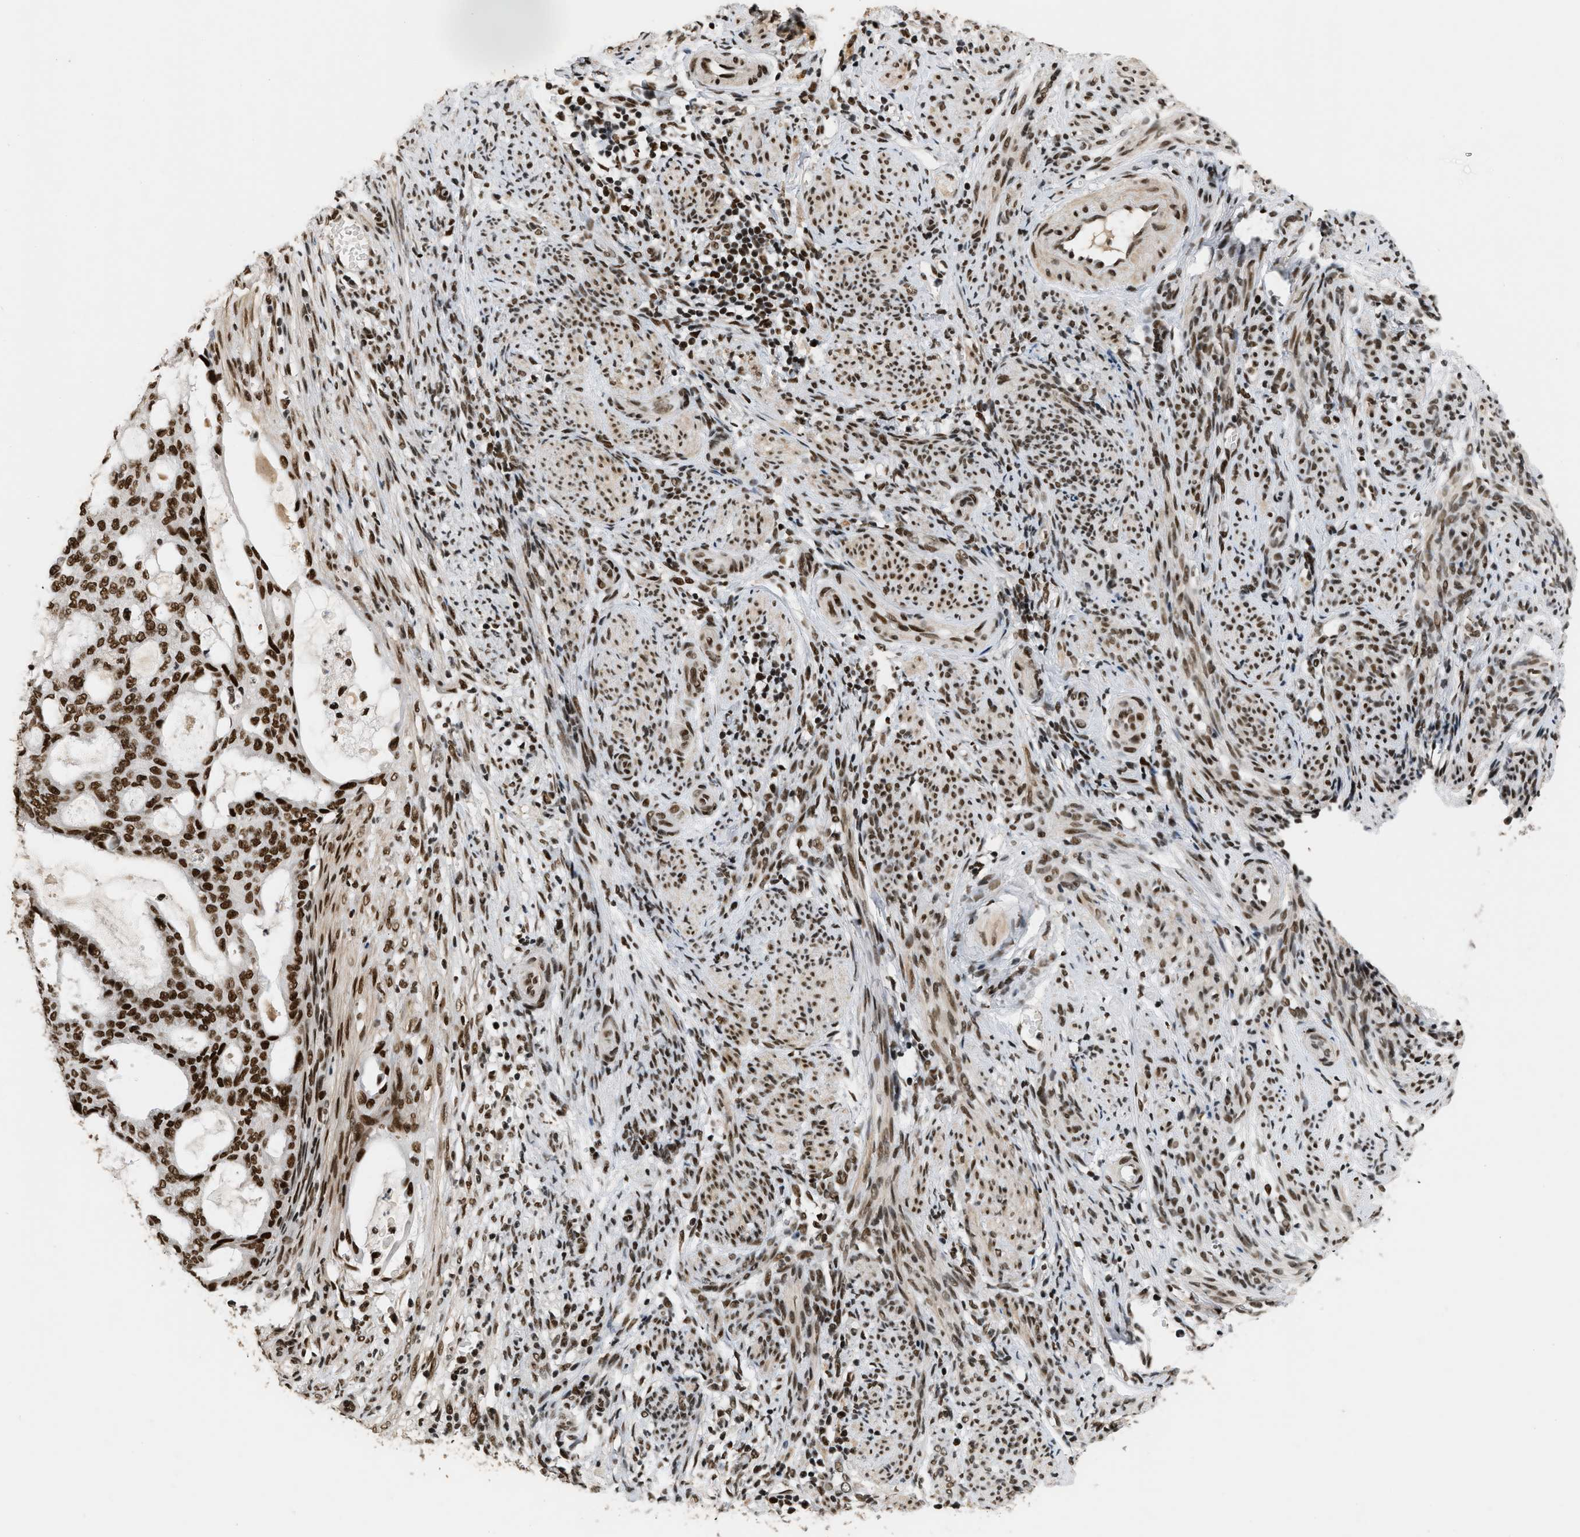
{"staining": {"intensity": "strong", "quantity": ">75%", "location": "nuclear"}, "tissue": "endometrial cancer", "cell_type": "Tumor cells", "image_type": "cancer", "snomed": [{"axis": "morphology", "description": "Adenocarcinoma, NOS"}, {"axis": "topography", "description": "Endometrium"}], "caption": "Strong nuclear protein staining is present in approximately >75% of tumor cells in adenocarcinoma (endometrial).", "gene": "SMARCB1", "patient": {"sex": "female", "age": 58}}